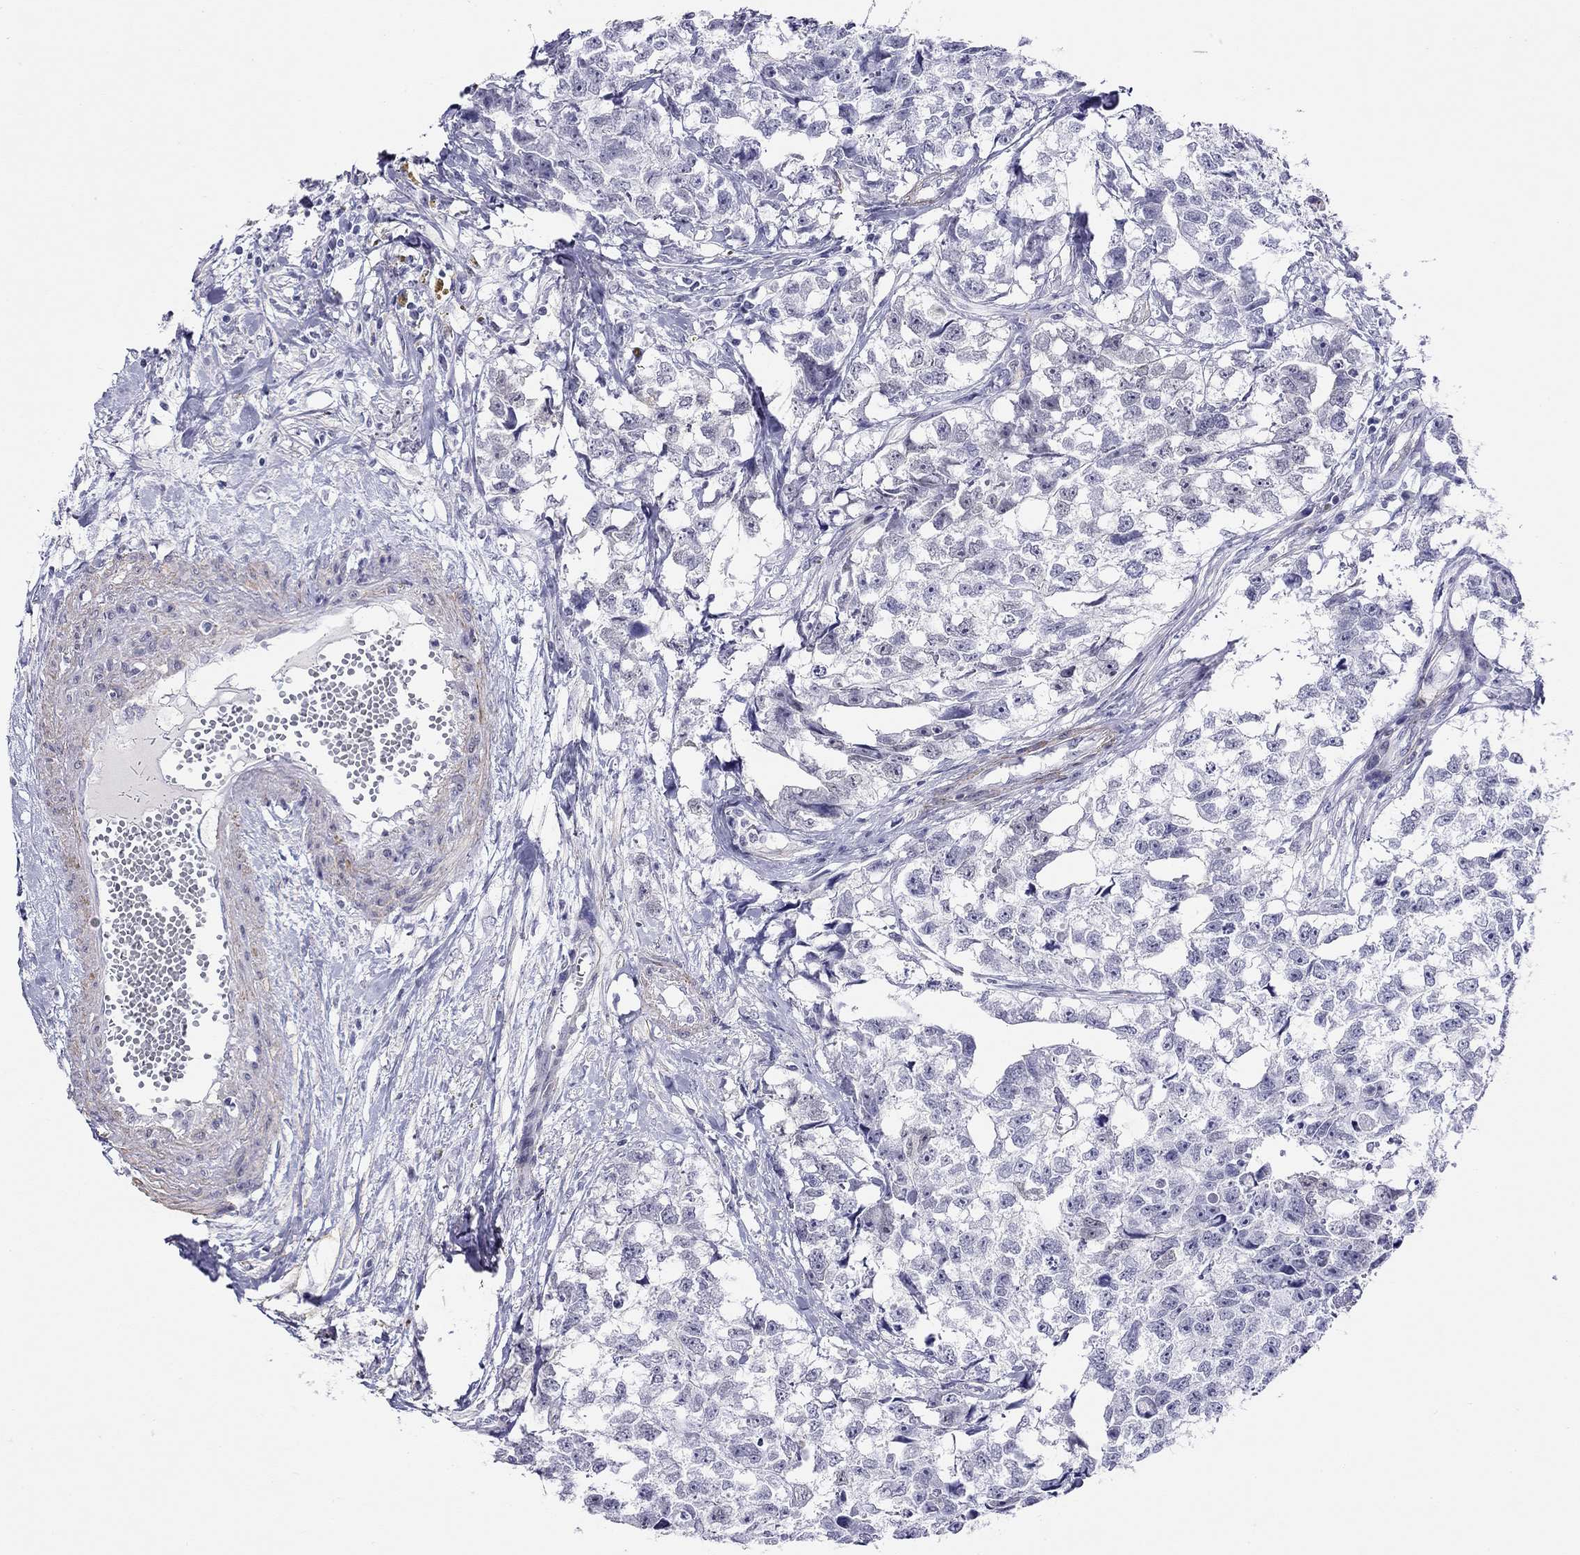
{"staining": {"intensity": "negative", "quantity": "none", "location": "none"}, "tissue": "testis cancer", "cell_type": "Tumor cells", "image_type": "cancer", "snomed": [{"axis": "morphology", "description": "Carcinoma, Embryonal, NOS"}, {"axis": "morphology", "description": "Teratoma, malignant, NOS"}, {"axis": "topography", "description": "Testis"}], "caption": "A photomicrograph of human malignant teratoma (testis) is negative for staining in tumor cells.", "gene": "MYMX", "patient": {"sex": "male", "age": 44}}